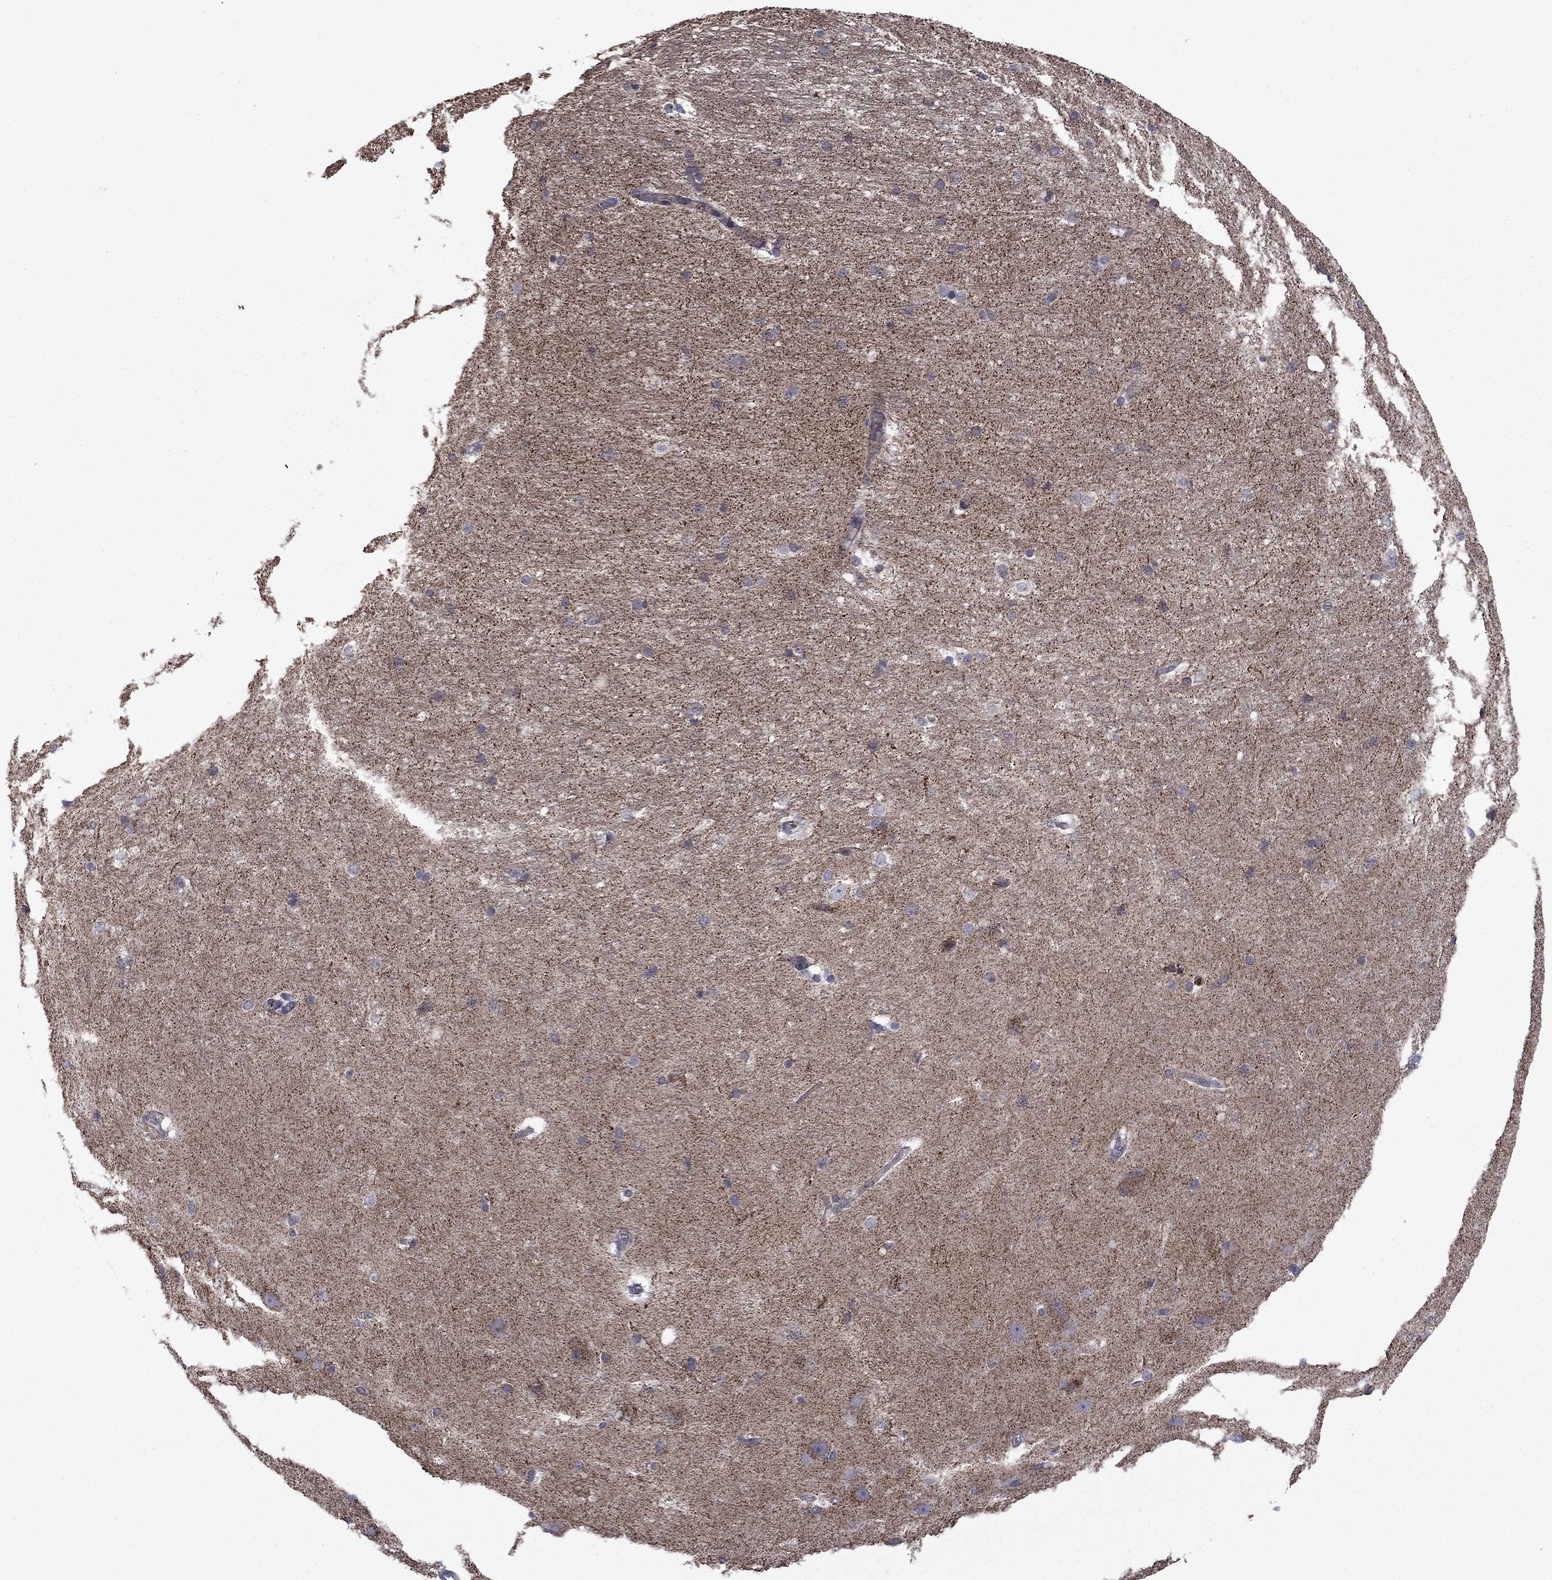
{"staining": {"intensity": "negative", "quantity": "none", "location": "none"}, "tissue": "hippocampus", "cell_type": "Glial cells", "image_type": "normal", "snomed": [{"axis": "morphology", "description": "Normal tissue, NOS"}, {"axis": "topography", "description": "Cerebral cortex"}, {"axis": "topography", "description": "Hippocampus"}], "caption": "This image is of normal hippocampus stained with immunohistochemistry (IHC) to label a protein in brown with the nuclei are counter-stained blue. There is no positivity in glial cells. (DAB (3,3'-diaminobenzidine) IHC, high magnification).", "gene": "DOP1B", "patient": {"sex": "female", "age": 19}}